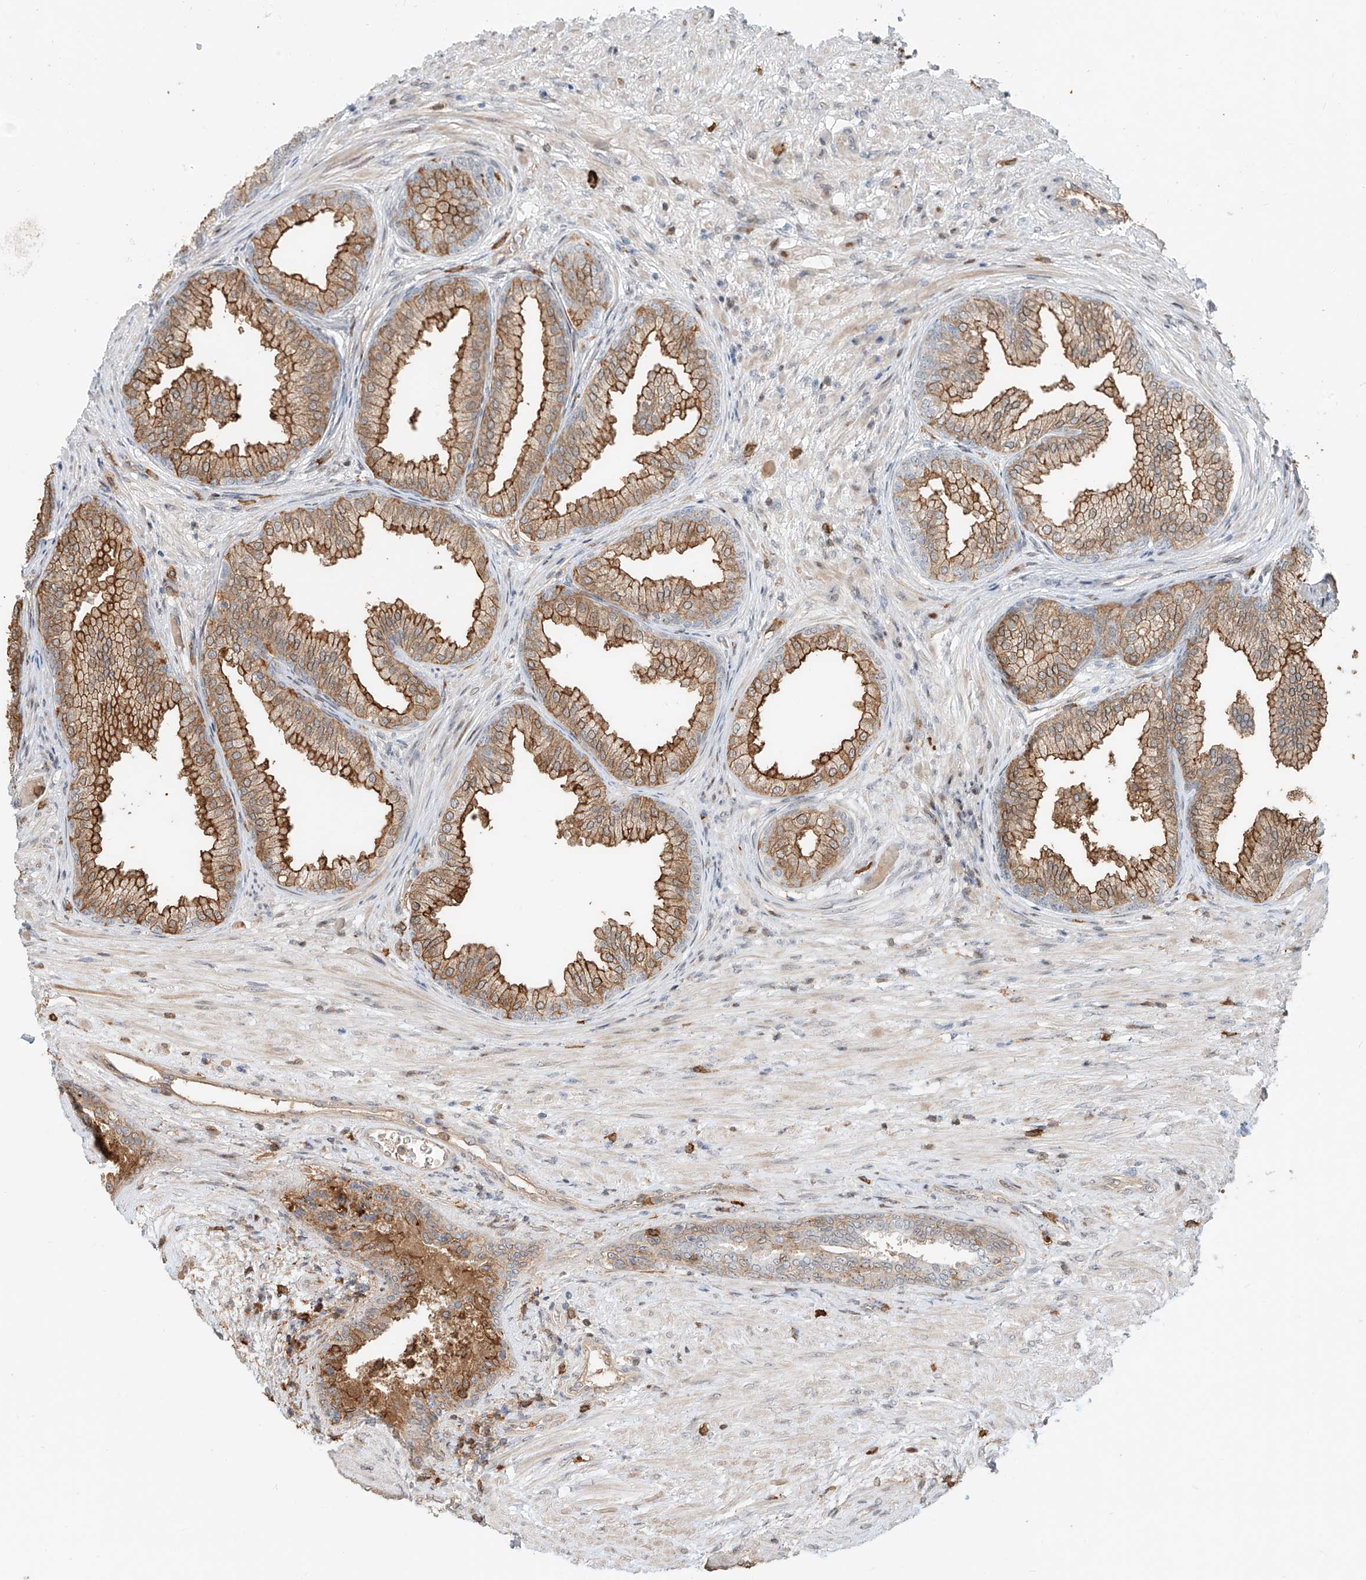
{"staining": {"intensity": "moderate", "quantity": ">75%", "location": "cytoplasmic/membranous"}, "tissue": "prostate", "cell_type": "Glandular cells", "image_type": "normal", "snomed": [{"axis": "morphology", "description": "Normal tissue, NOS"}, {"axis": "topography", "description": "Prostate"}], "caption": "Glandular cells show medium levels of moderate cytoplasmic/membranous expression in approximately >75% of cells in benign human prostate.", "gene": "CEP162", "patient": {"sex": "male", "age": 76}}